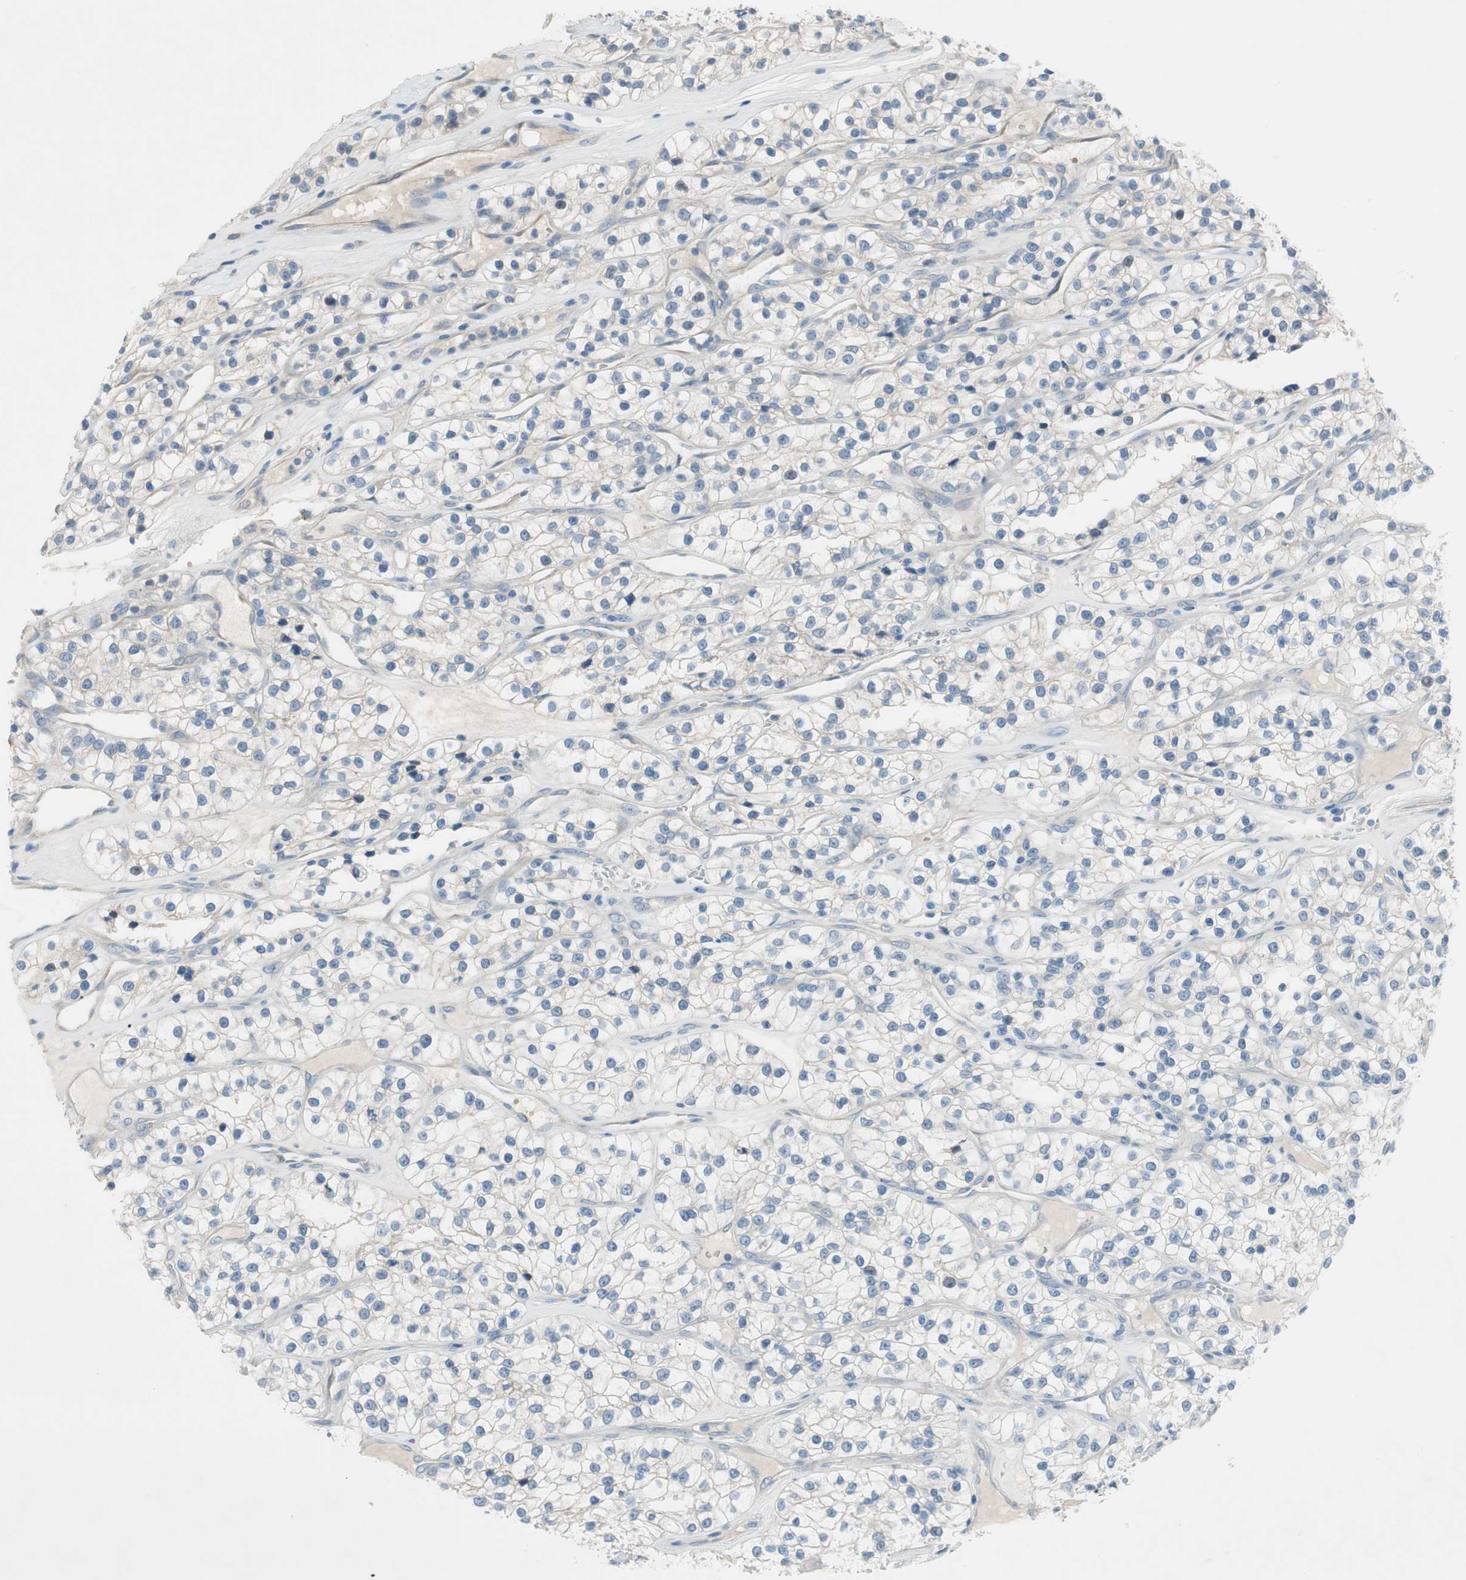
{"staining": {"intensity": "negative", "quantity": "none", "location": "none"}, "tissue": "renal cancer", "cell_type": "Tumor cells", "image_type": "cancer", "snomed": [{"axis": "morphology", "description": "Adenocarcinoma, NOS"}, {"axis": "topography", "description": "Kidney"}], "caption": "There is no significant positivity in tumor cells of renal cancer (adenocarcinoma).", "gene": "PRRG4", "patient": {"sex": "female", "age": 57}}